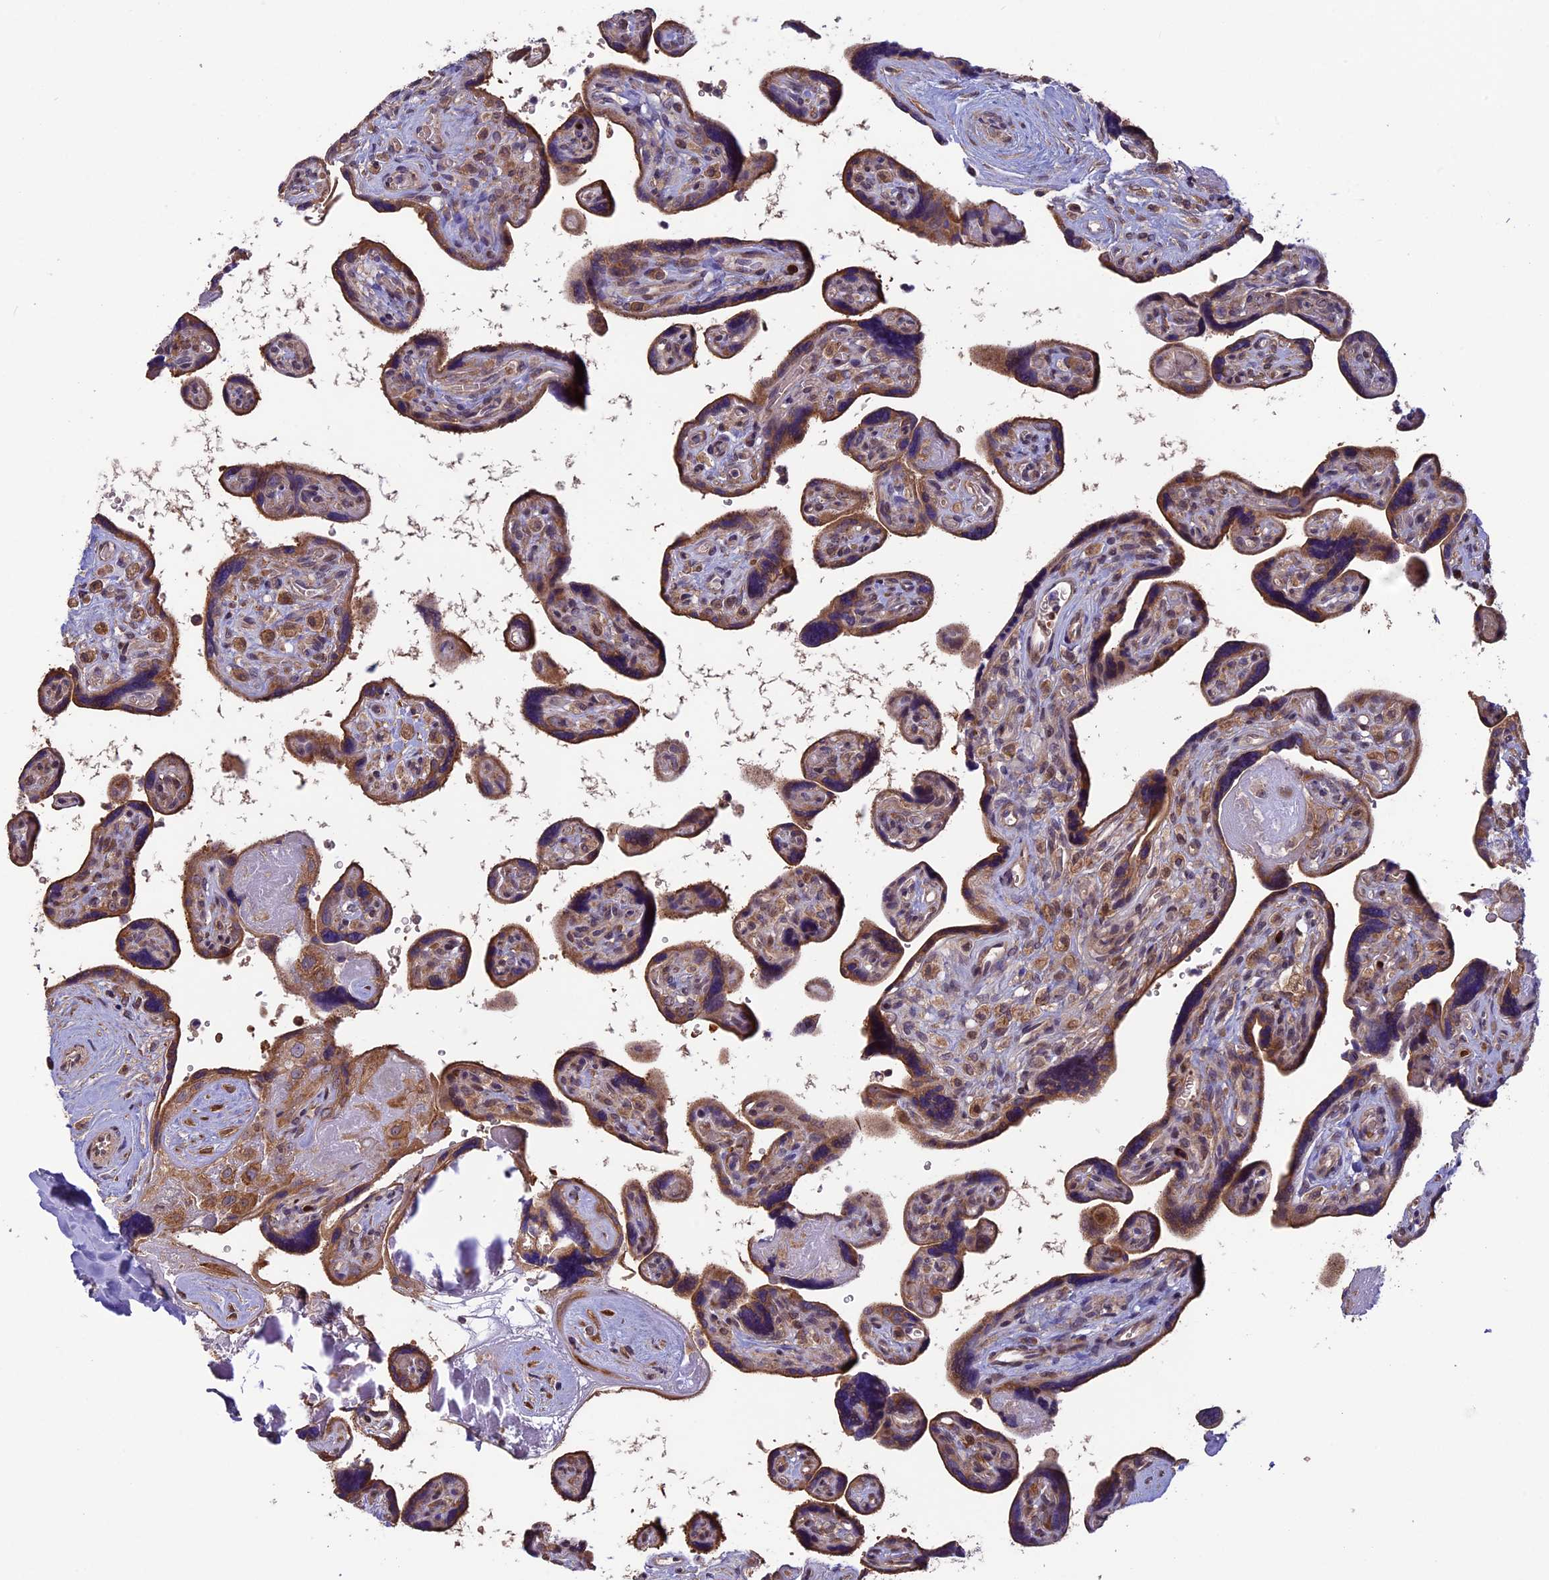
{"staining": {"intensity": "moderate", "quantity": ">75%", "location": "cytoplasmic/membranous"}, "tissue": "placenta", "cell_type": "Trophoblastic cells", "image_type": "normal", "snomed": [{"axis": "morphology", "description": "Normal tissue, NOS"}, {"axis": "topography", "description": "Placenta"}], "caption": "Protein staining shows moderate cytoplasmic/membranous positivity in approximately >75% of trophoblastic cells in benign placenta.", "gene": "CCDC9B", "patient": {"sex": "female", "age": 39}}